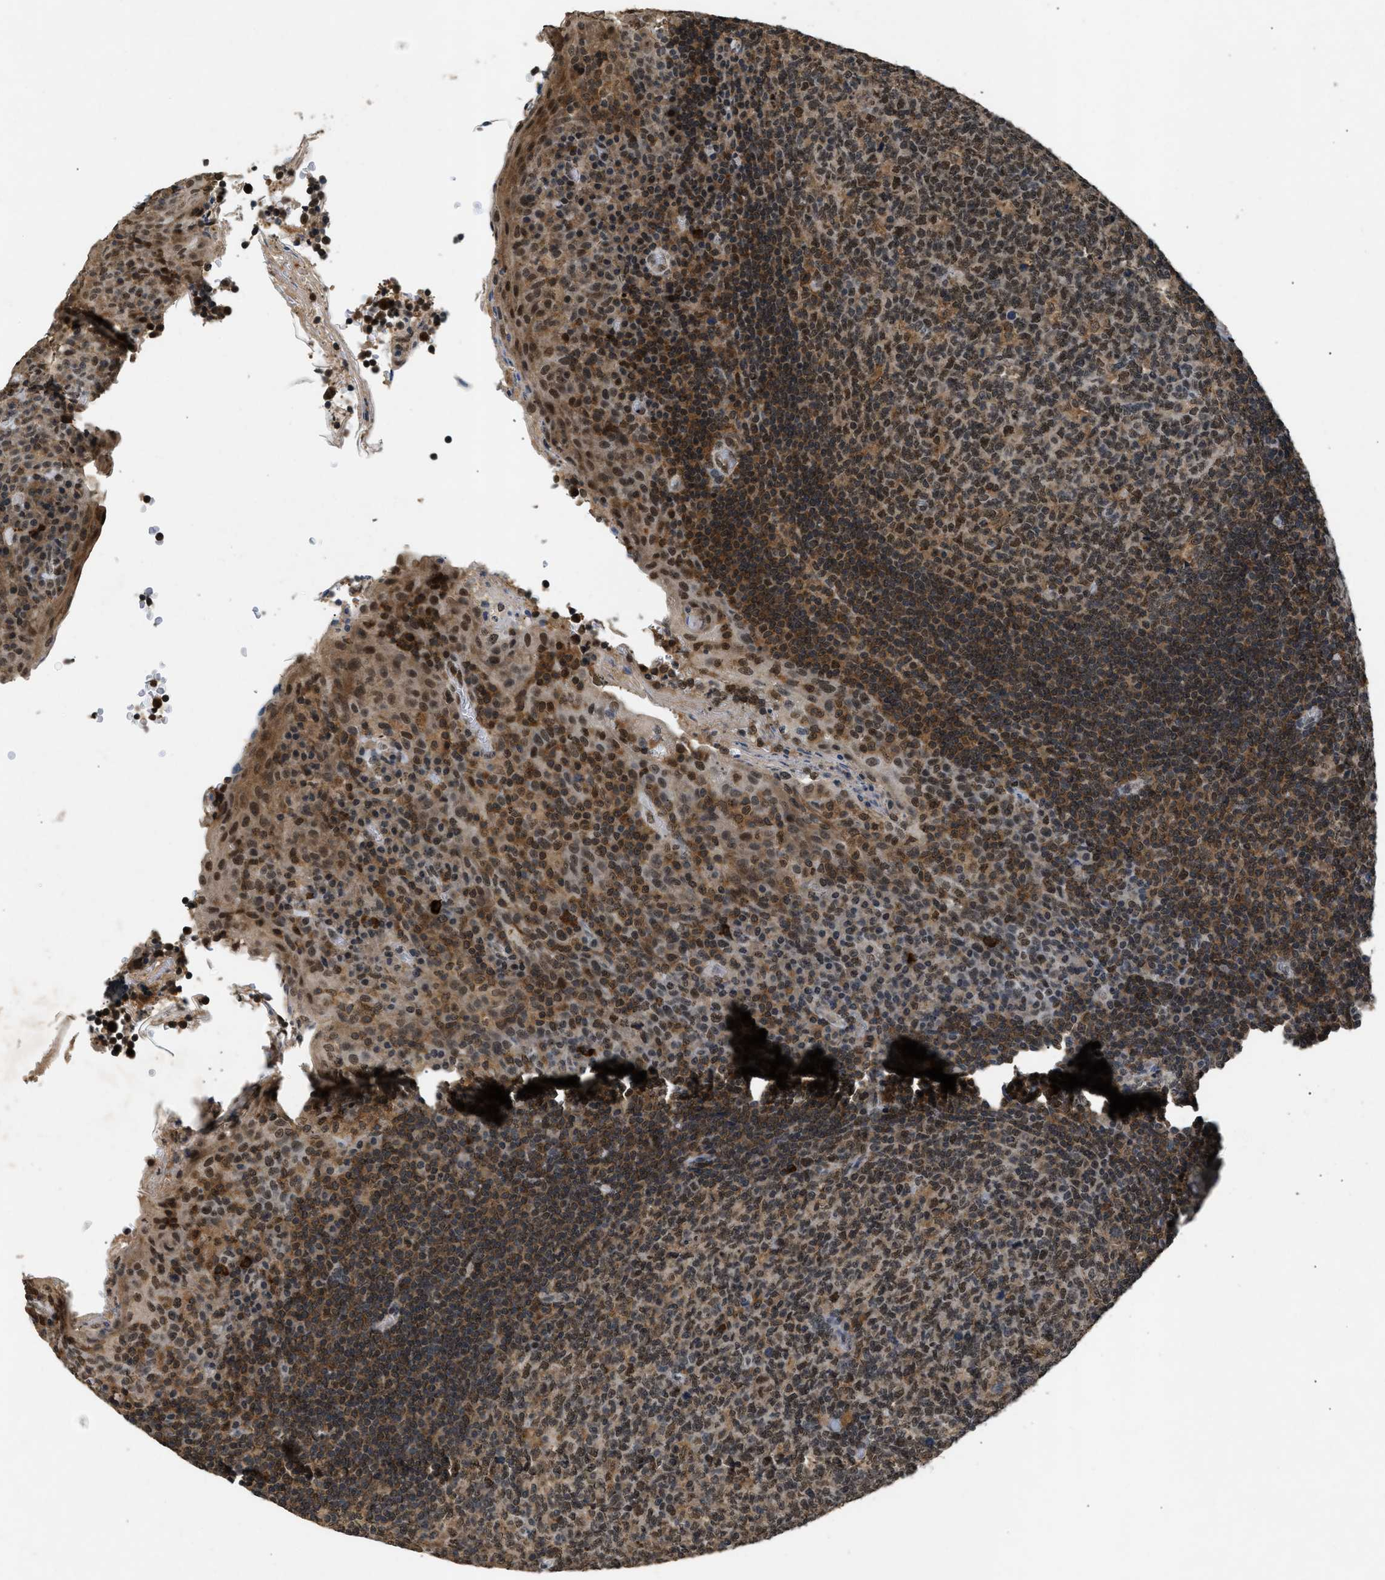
{"staining": {"intensity": "moderate", "quantity": ">75%", "location": "cytoplasmic/membranous,nuclear"}, "tissue": "tonsil", "cell_type": "Germinal center cells", "image_type": "normal", "snomed": [{"axis": "morphology", "description": "Normal tissue, NOS"}, {"axis": "topography", "description": "Tonsil"}], "caption": "Immunohistochemical staining of unremarkable tonsil demonstrates >75% levels of moderate cytoplasmic/membranous,nuclear protein staining in approximately >75% of germinal center cells.", "gene": "RBM5", "patient": {"sex": "male", "age": 17}}